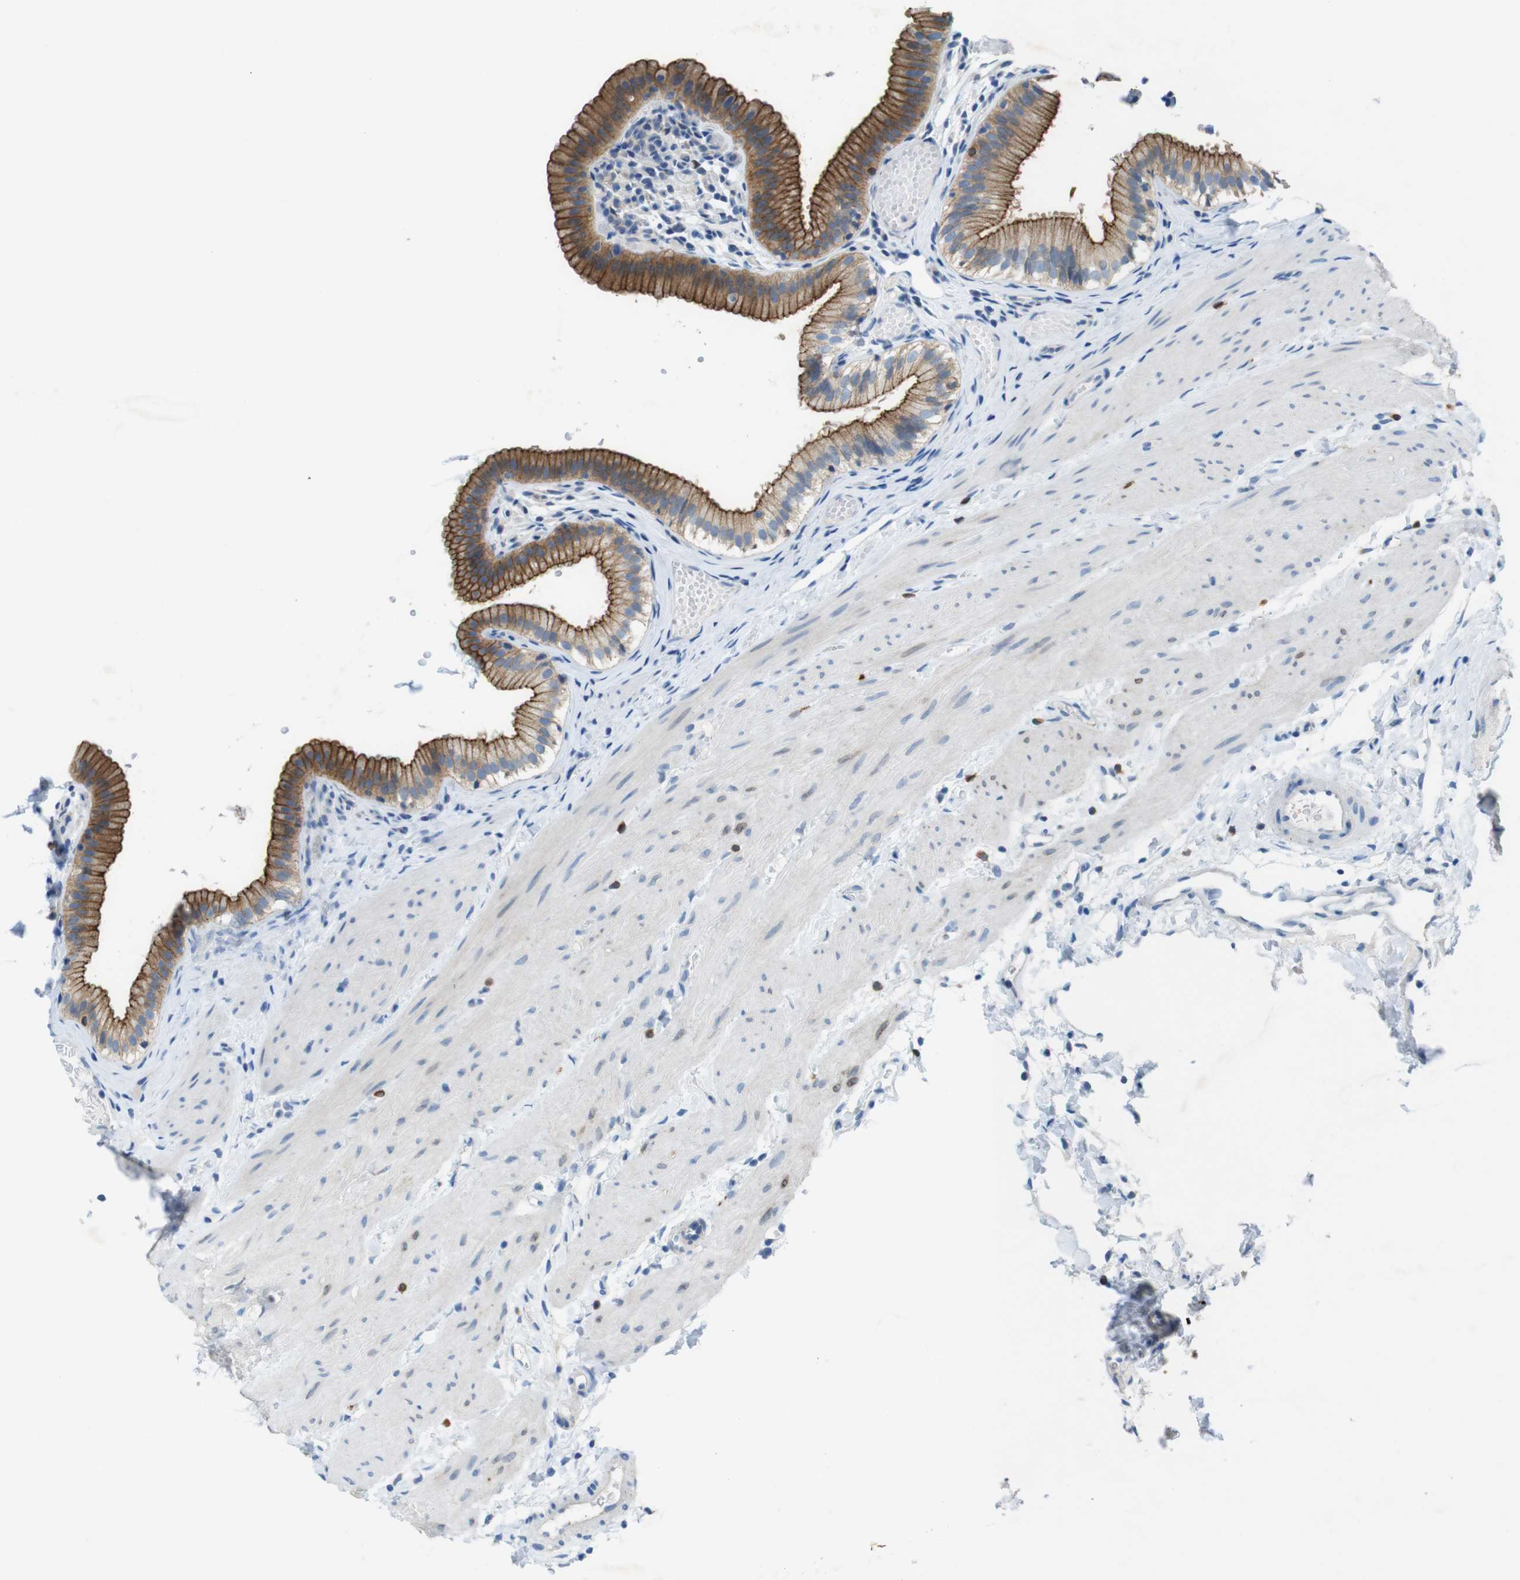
{"staining": {"intensity": "moderate", "quantity": ">75%", "location": "cytoplasmic/membranous"}, "tissue": "gallbladder", "cell_type": "Glandular cells", "image_type": "normal", "snomed": [{"axis": "morphology", "description": "Normal tissue, NOS"}, {"axis": "topography", "description": "Gallbladder"}], "caption": "The histopathology image displays immunohistochemical staining of benign gallbladder. There is moderate cytoplasmic/membranous positivity is appreciated in approximately >75% of glandular cells. (Brightfield microscopy of DAB IHC at high magnification).", "gene": "TJP3", "patient": {"sex": "female", "age": 26}}